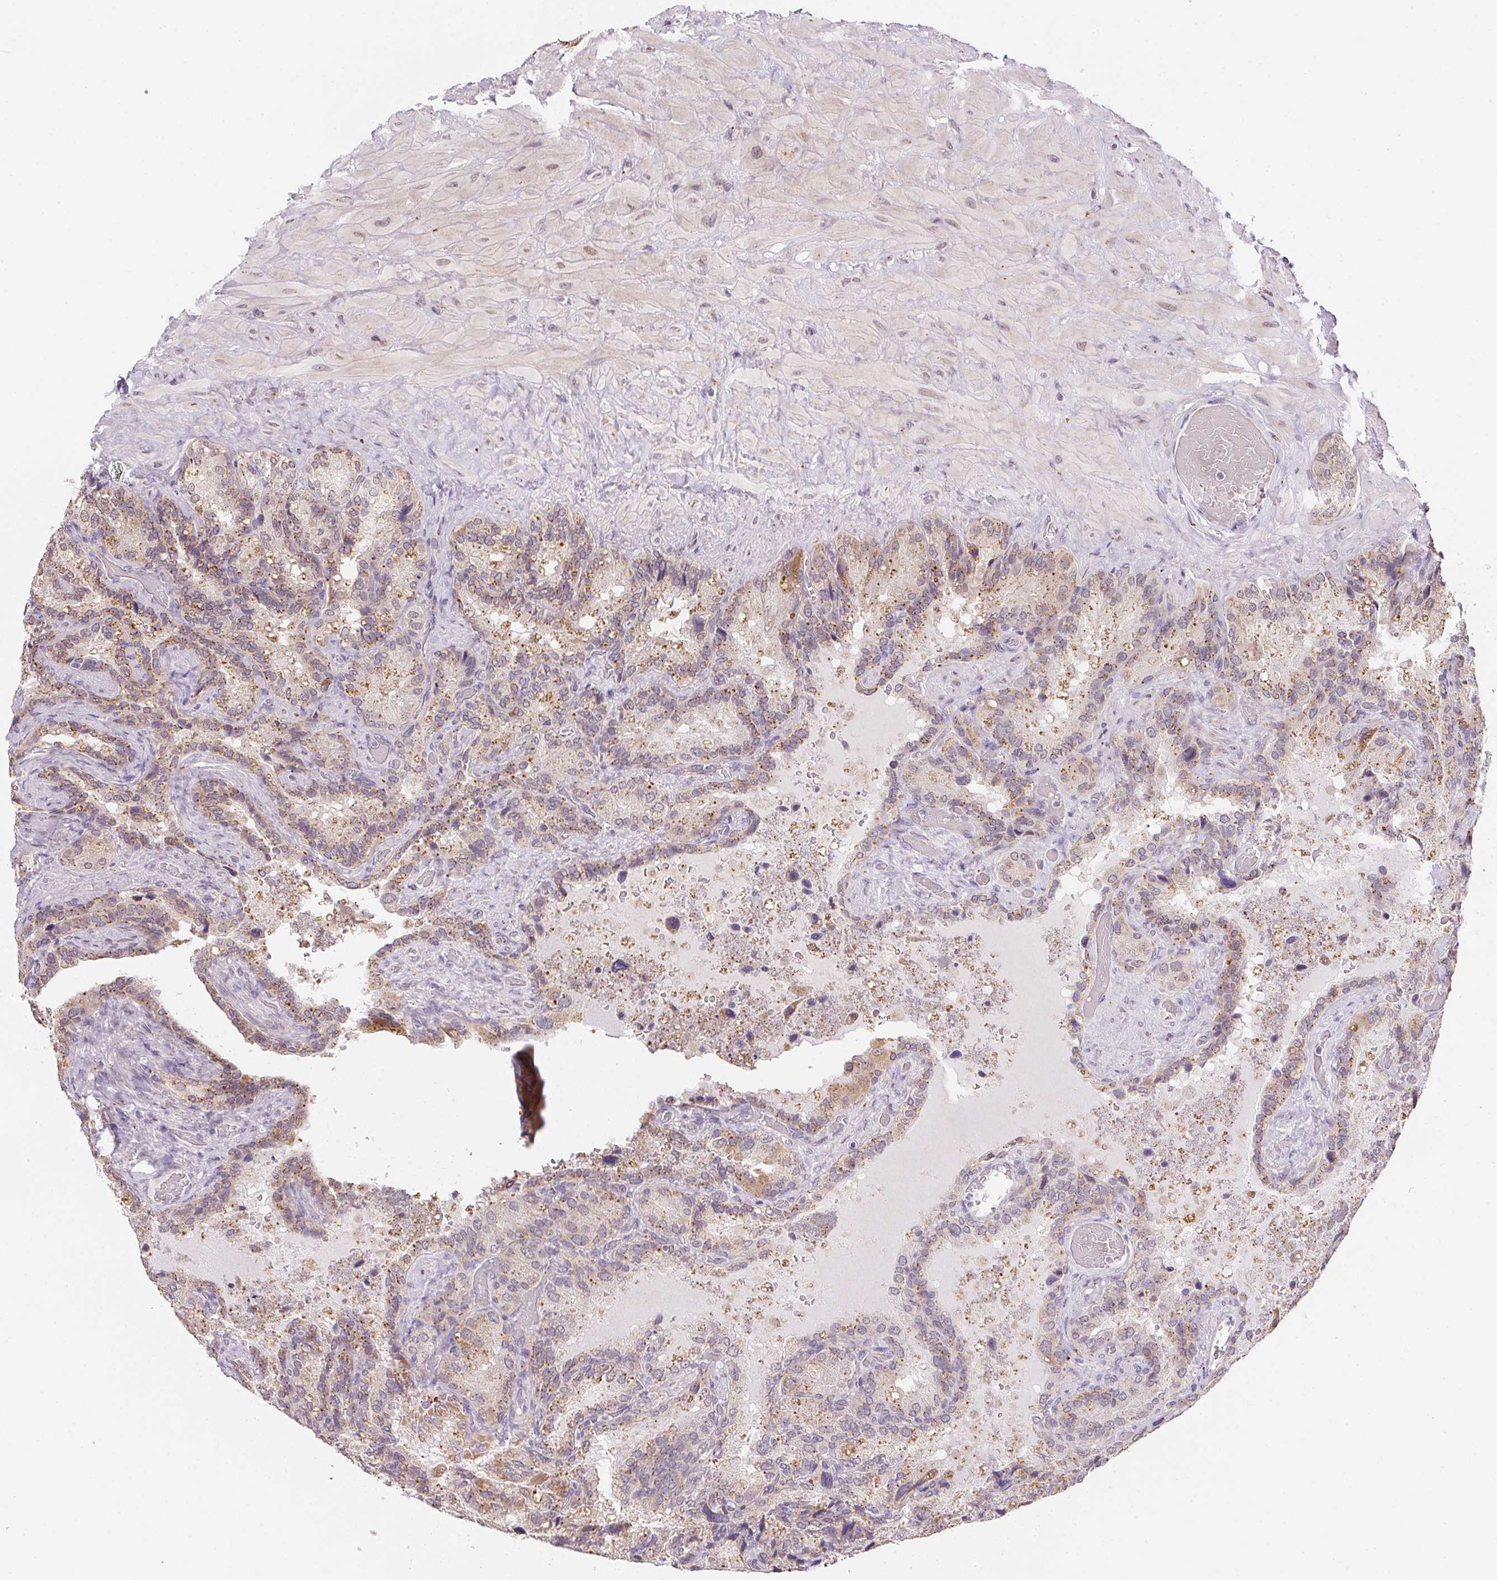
{"staining": {"intensity": "moderate", "quantity": "25%-75%", "location": "cytoplasmic/membranous"}, "tissue": "seminal vesicle", "cell_type": "Glandular cells", "image_type": "normal", "snomed": [{"axis": "morphology", "description": "Normal tissue, NOS"}, {"axis": "topography", "description": "Seminal veicle"}], "caption": "Protein expression analysis of normal seminal vesicle reveals moderate cytoplasmic/membranous expression in approximately 25%-75% of glandular cells. (brown staining indicates protein expression, while blue staining denotes nuclei).", "gene": "METTL13", "patient": {"sex": "male", "age": 60}}